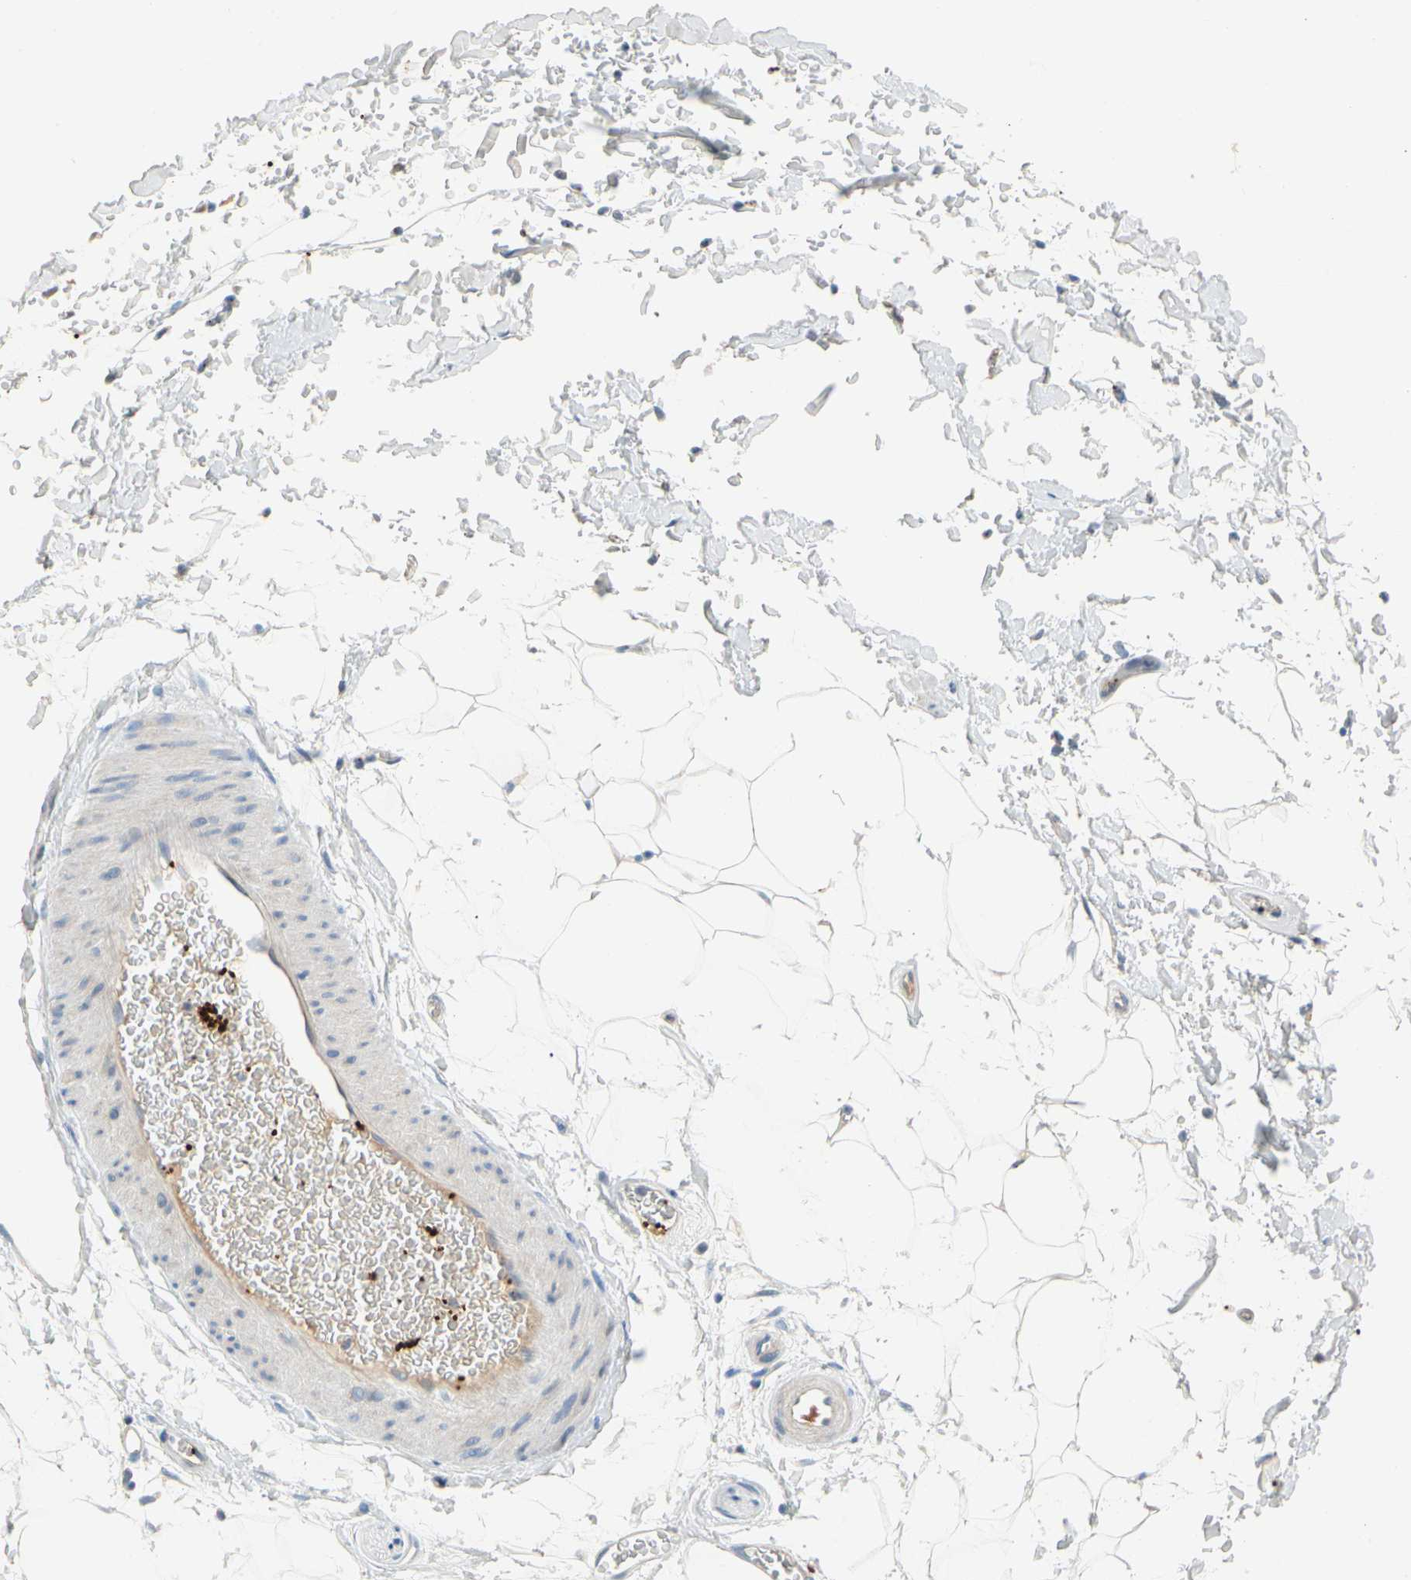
{"staining": {"intensity": "negative", "quantity": "none", "location": "none"}, "tissue": "adipose tissue", "cell_type": "Adipocytes", "image_type": "normal", "snomed": [{"axis": "morphology", "description": "Normal tissue, NOS"}, {"axis": "topography", "description": "Soft tissue"}], "caption": "The histopathology image demonstrates no significant expression in adipocytes of adipose tissue. Nuclei are stained in blue.", "gene": "ENSG00000288796", "patient": {"sex": "male", "age": 72}}